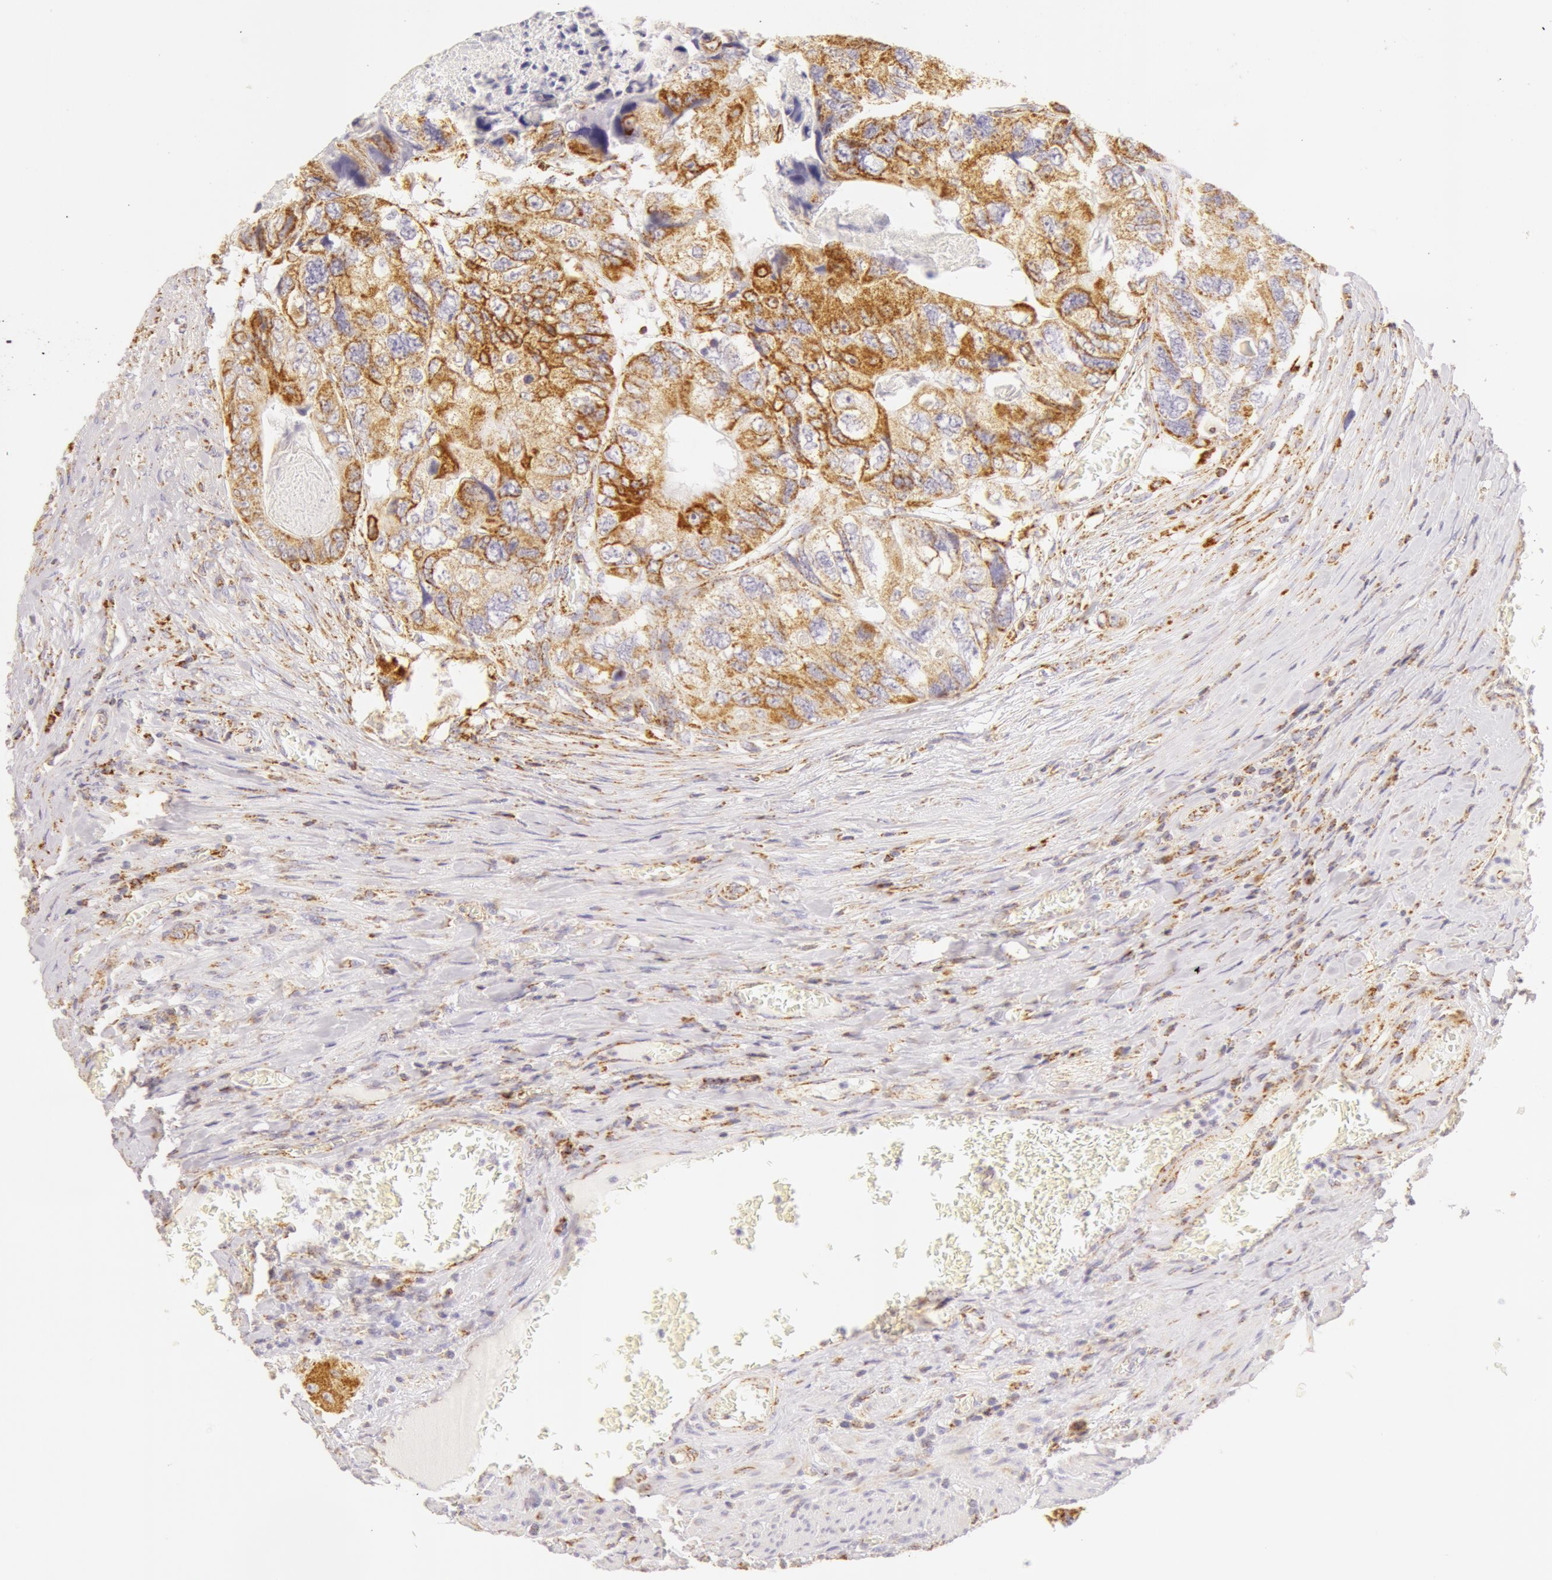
{"staining": {"intensity": "moderate", "quantity": "25%-75%", "location": "cytoplasmic/membranous"}, "tissue": "colorectal cancer", "cell_type": "Tumor cells", "image_type": "cancer", "snomed": [{"axis": "morphology", "description": "Adenocarcinoma, NOS"}, {"axis": "topography", "description": "Rectum"}], "caption": "IHC of colorectal cancer reveals medium levels of moderate cytoplasmic/membranous positivity in approximately 25%-75% of tumor cells.", "gene": "ATP5F1B", "patient": {"sex": "female", "age": 82}}